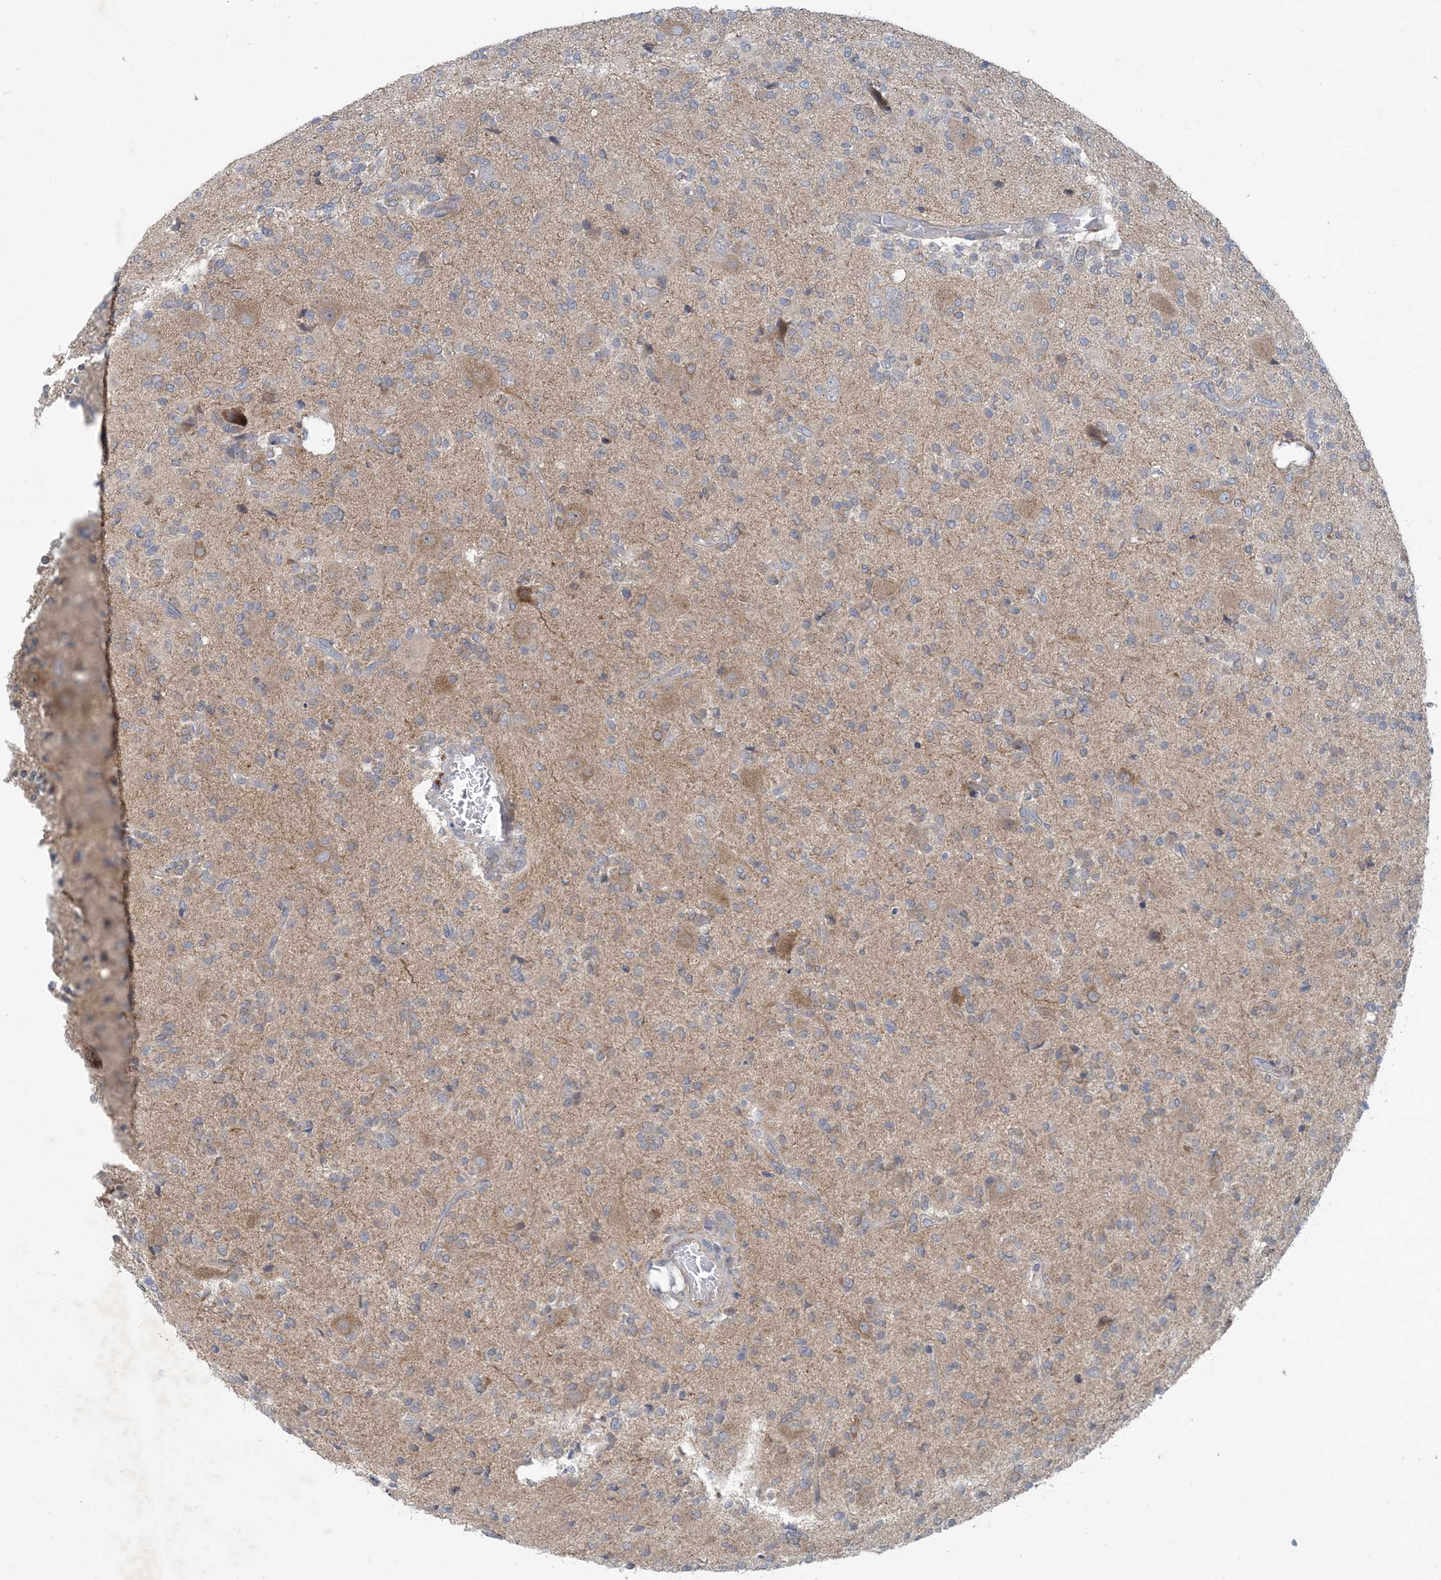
{"staining": {"intensity": "negative", "quantity": "none", "location": "none"}, "tissue": "glioma", "cell_type": "Tumor cells", "image_type": "cancer", "snomed": [{"axis": "morphology", "description": "Glioma, malignant, High grade"}, {"axis": "topography", "description": "Brain"}], "caption": "Tumor cells are negative for brown protein staining in glioma. (DAB (3,3'-diaminobenzidine) immunohistochemistry (IHC) visualized using brightfield microscopy, high magnification).", "gene": "HIKESHI", "patient": {"sex": "male", "age": 34}}